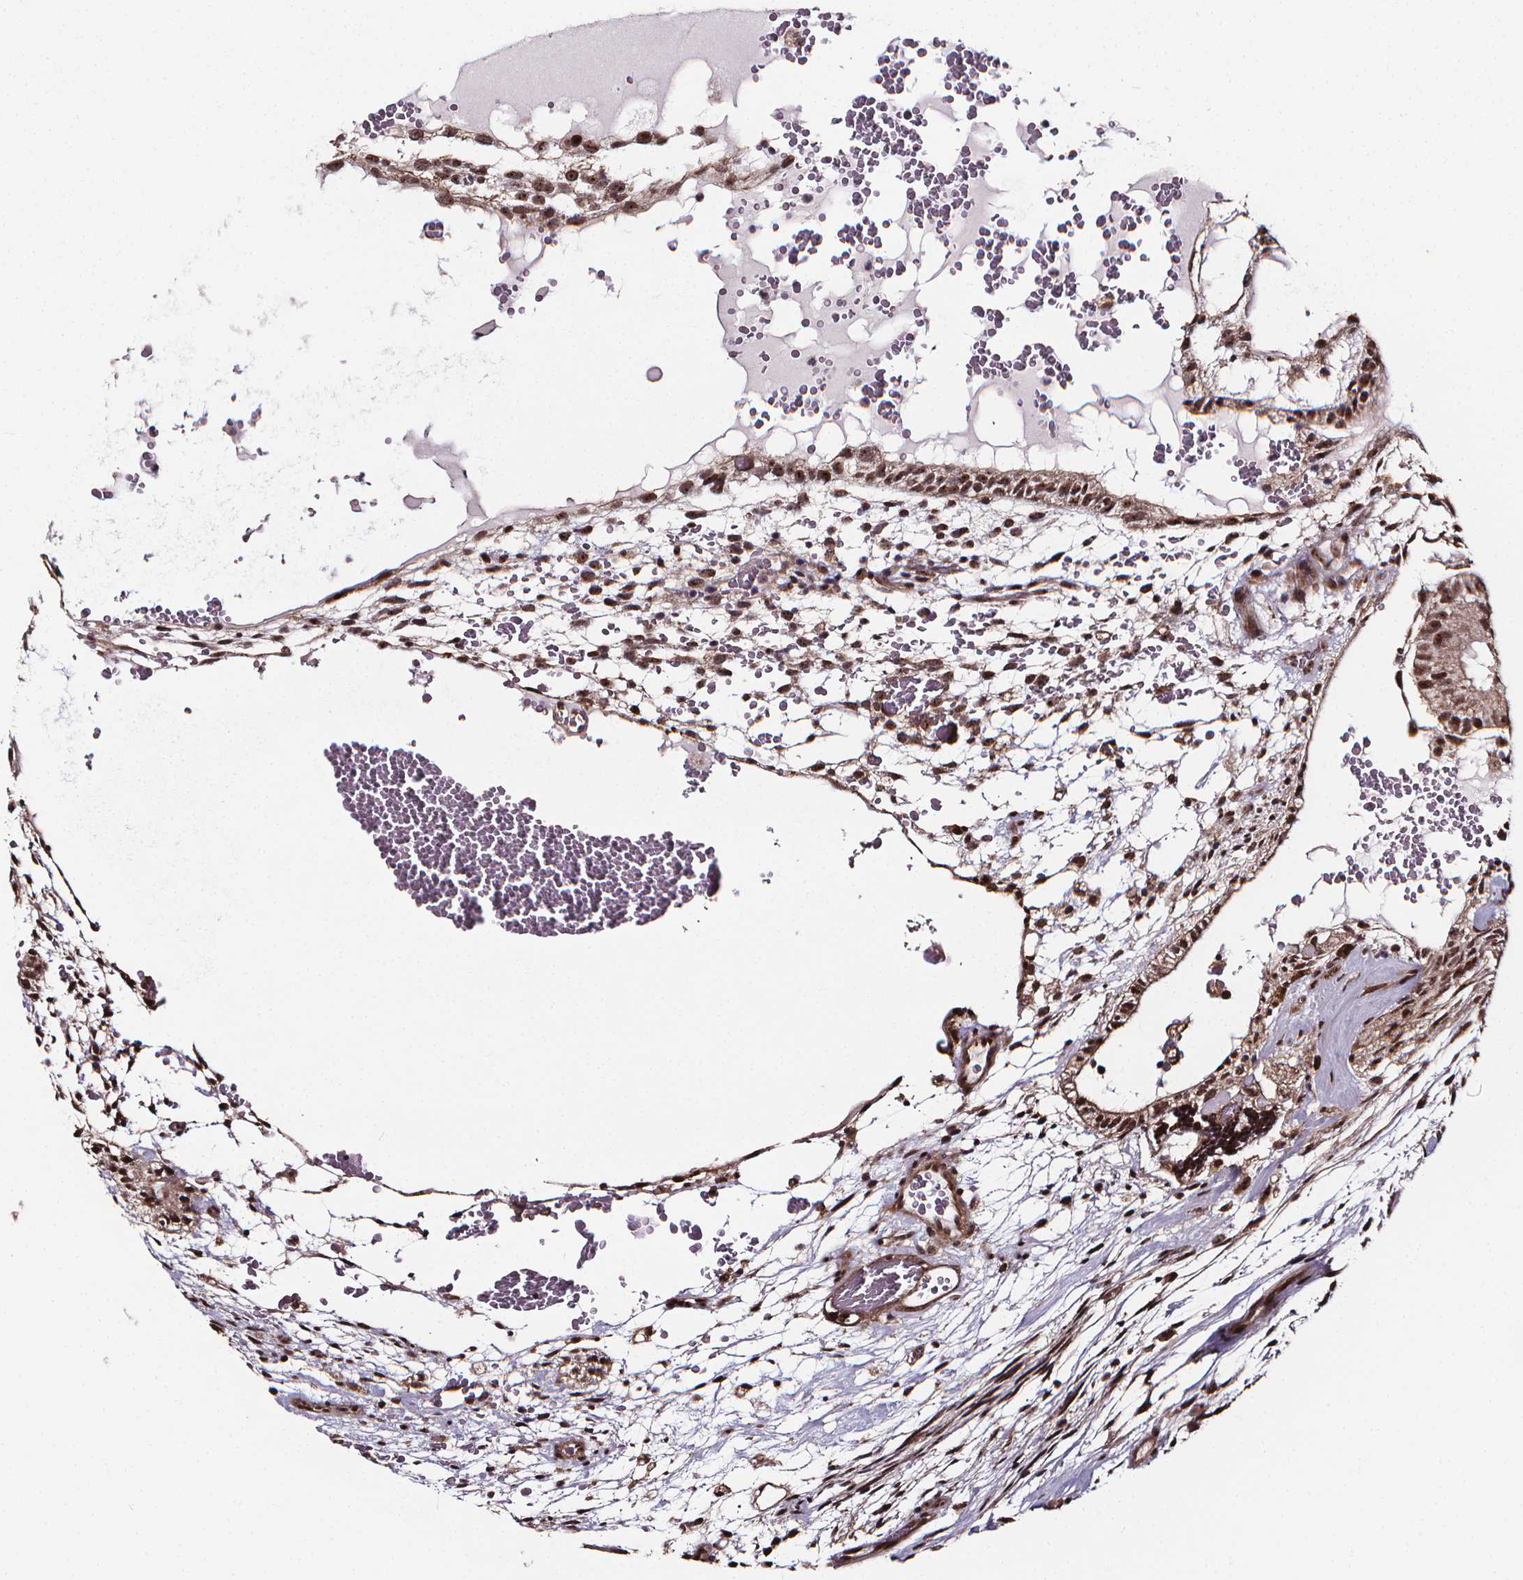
{"staining": {"intensity": "moderate", "quantity": ">75%", "location": "cytoplasmic/membranous,nuclear"}, "tissue": "testis cancer", "cell_type": "Tumor cells", "image_type": "cancer", "snomed": [{"axis": "morphology", "description": "Normal tissue, NOS"}, {"axis": "morphology", "description": "Carcinoma, Embryonal, NOS"}, {"axis": "topography", "description": "Testis"}], "caption": "Immunohistochemistry (IHC) histopathology image of neoplastic tissue: human embryonal carcinoma (testis) stained using immunohistochemistry (IHC) exhibits medium levels of moderate protein expression localized specifically in the cytoplasmic/membranous and nuclear of tumor cells, appearing as a cytoplasmic/membranous and nuclear brown color.", "gene": "DDIT3", "patient": {"sex": "male", "age": 32}}